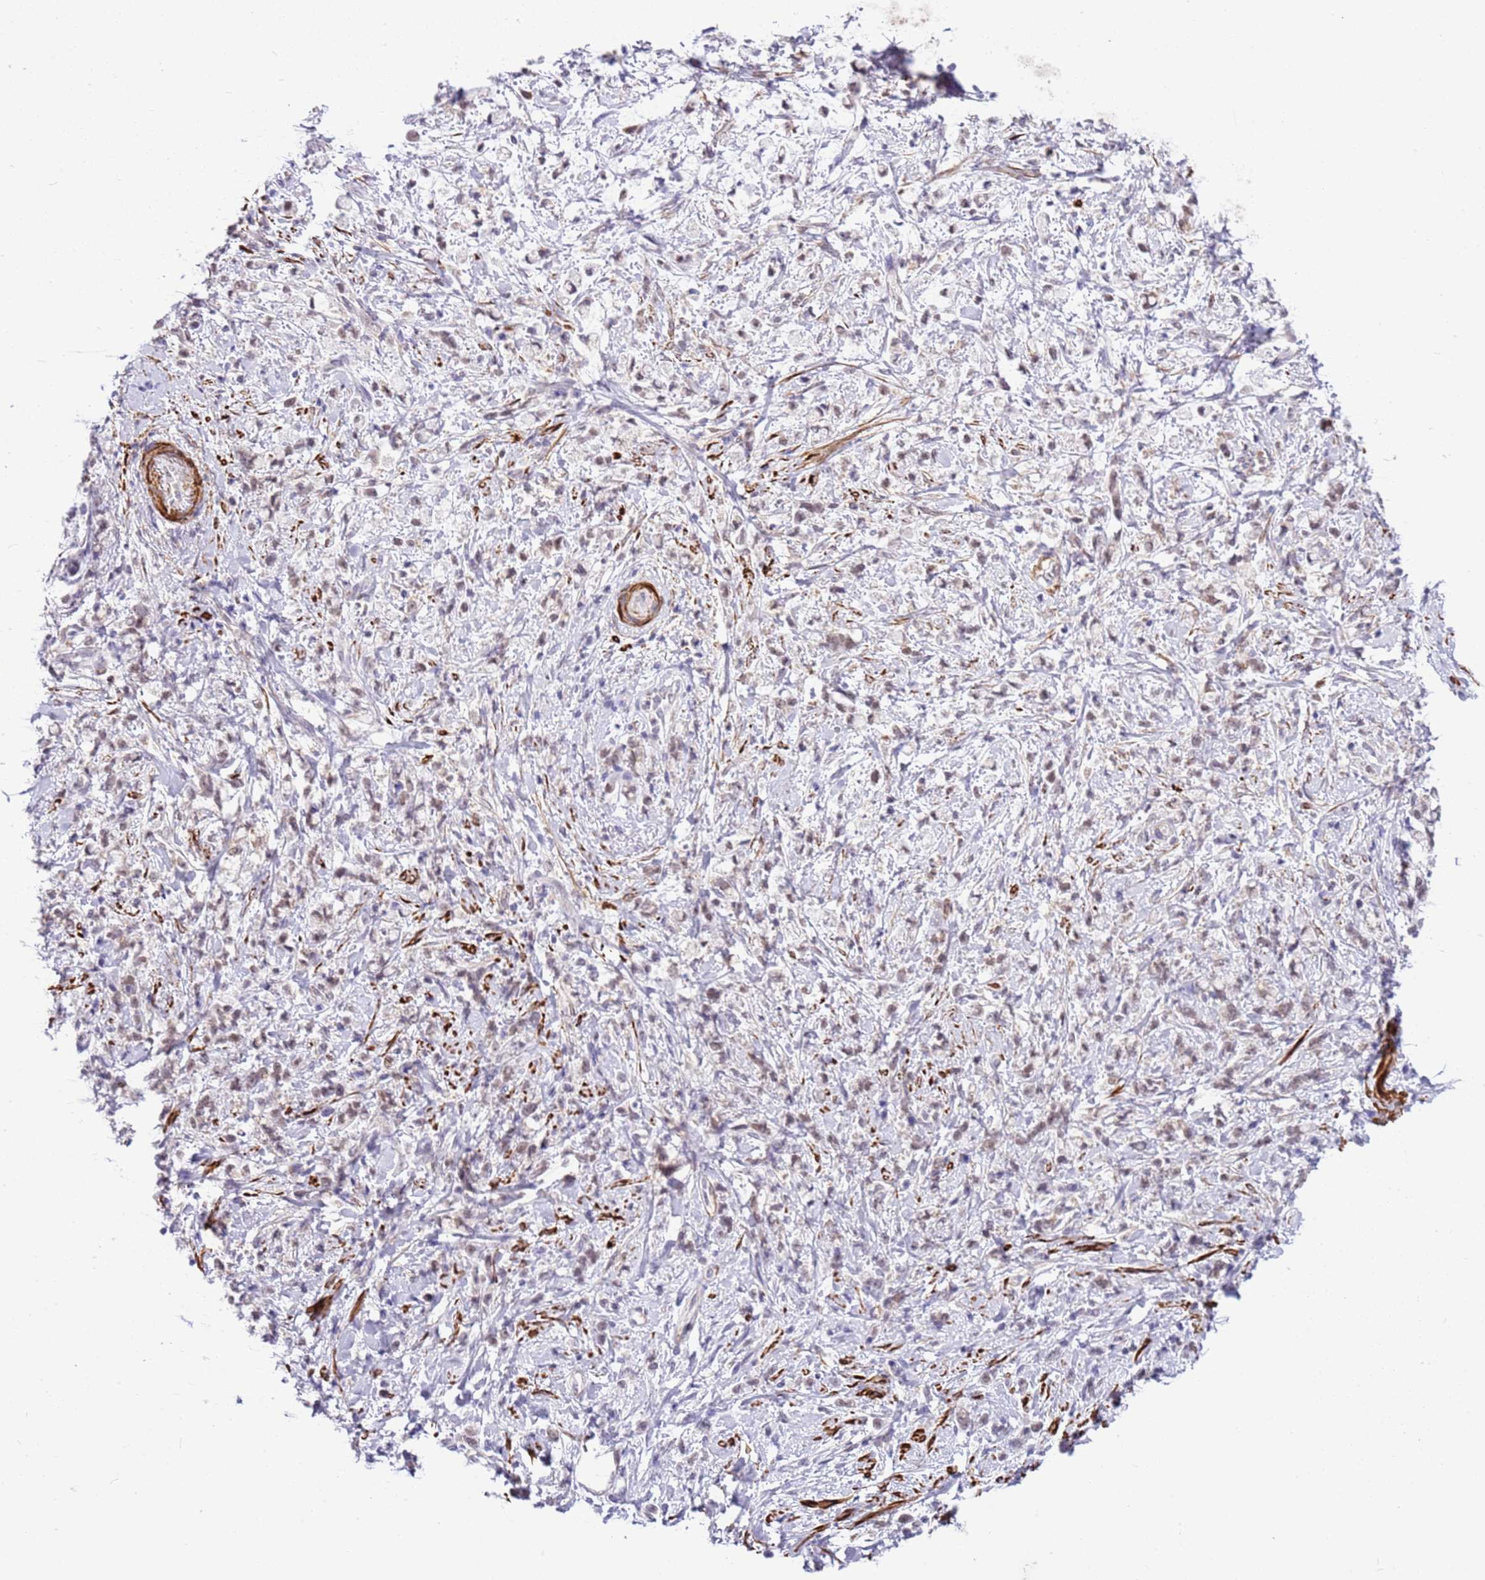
{"staining": {"intensity": "negative", "quantity": "none", "location": "none"}, "tissue": "stomach cancer", "cell_type": "Tumor cells", "image_type": "cancer", "snomed": [{"axis": "morphology", "description": "Adenocarcinoma, NOS"}, {"axis": "topography", "description": "Stomach"}], "caption": "The histopathology image shows no significant staining in tumor cells of adenocarcinoma (stomach).", "gene": "SMIM4", "patient": {"sex": "female", "age": 60}}